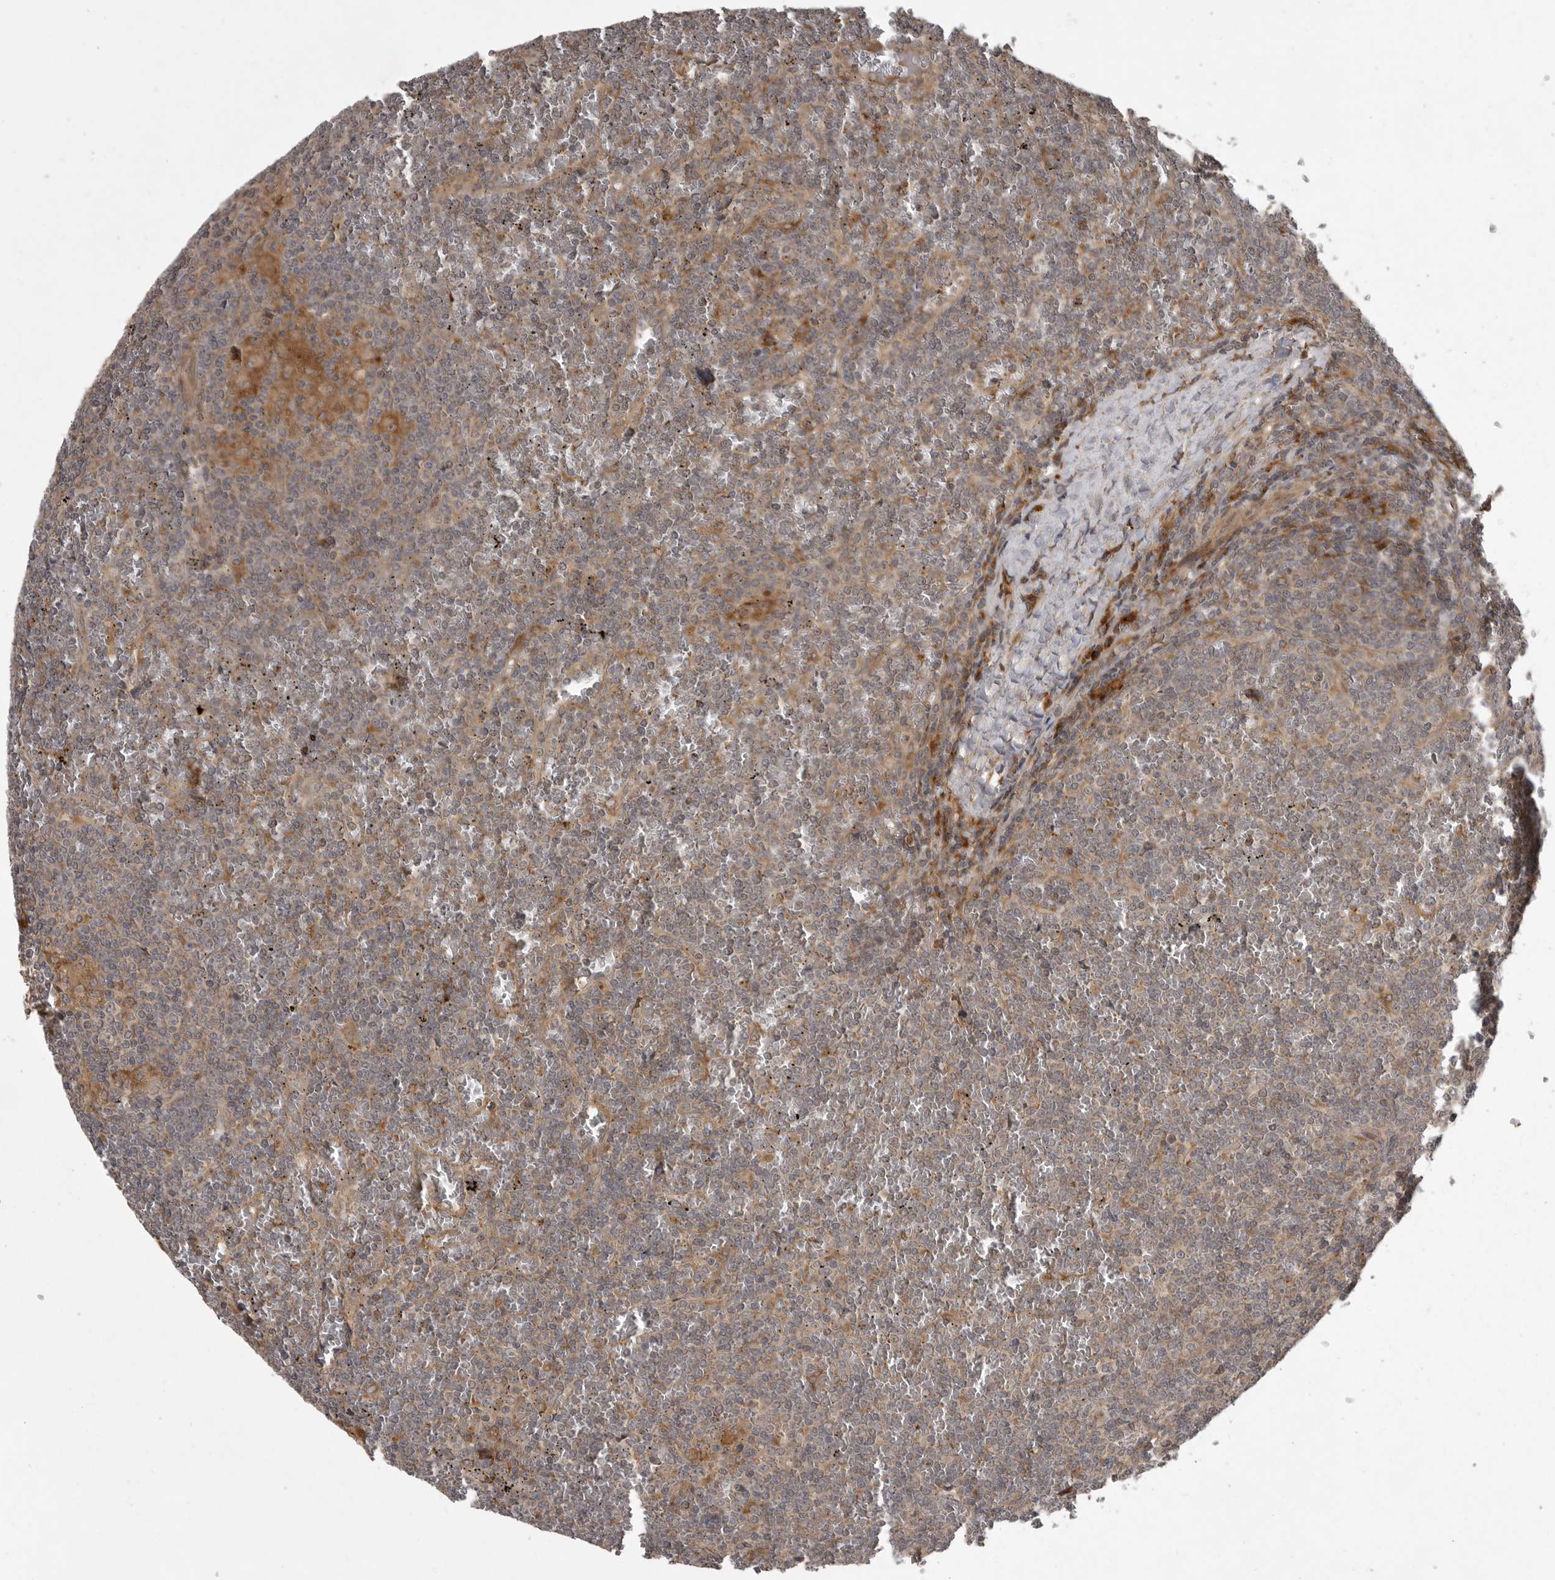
{"staining": {"intensity": "weak", "quantity": "<25%", "location": "cytoplasmic/membranous"}, "tissue": "lymphoma", "cell_type": "Tumor cells", "image_type": "cancer", "snomed": [{"axis": "morphology", "description": "Malignant lymphoma, non-Hodgkin's type, Low grade"}, {"axis": "topography", "description": "Spleen"}], "caption": "Image shows no protein positivity in tumor cells of low-grade malignant lymphoma, non-Hodgkin's type tissue.", "gene": "GPR31", "patient": {"sex": "female", "age": 19}}